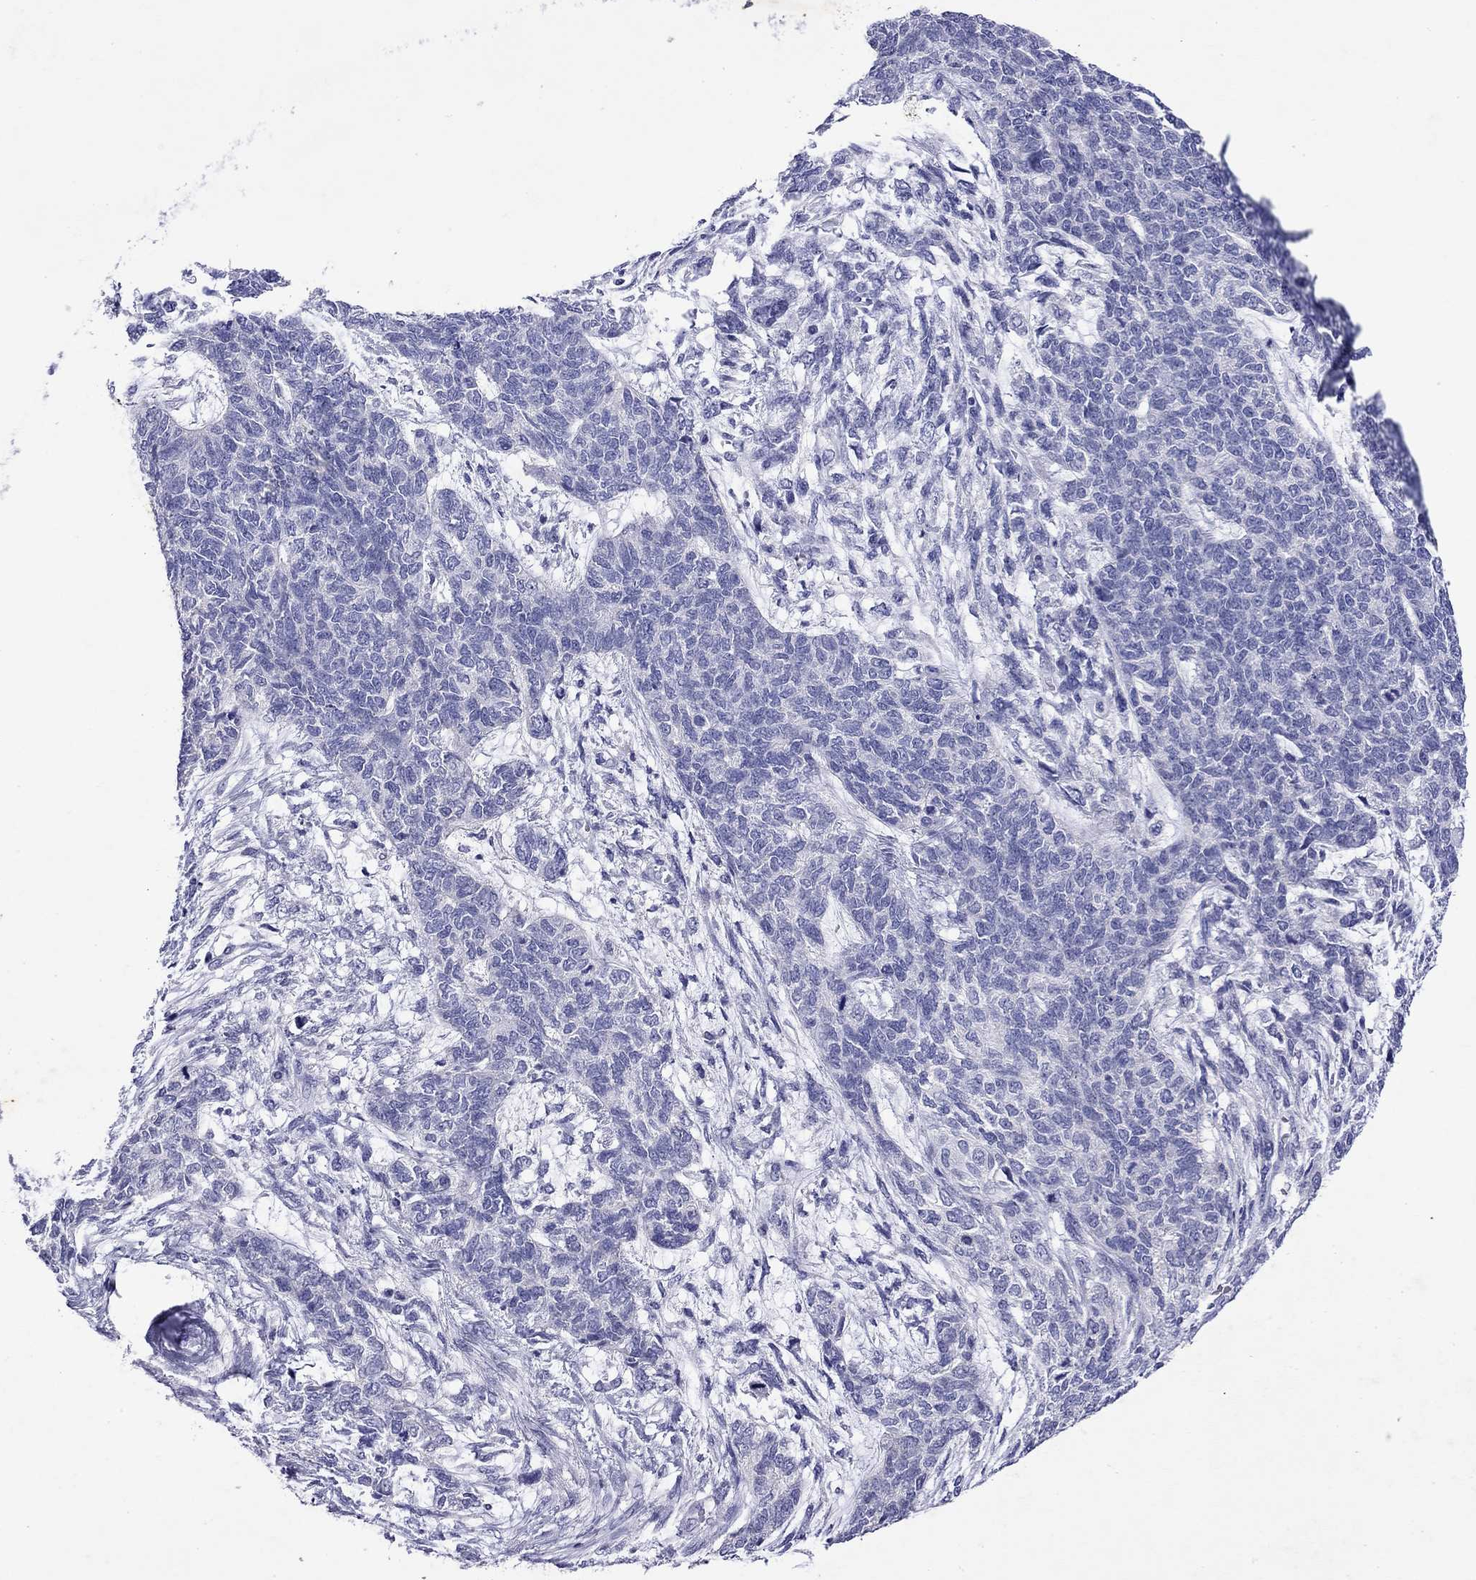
{"staining": {"intensity": "negative", "quantity": "none", "location": "none"}, "tissue": "cervical cancer", "cell_type": "Tumor cells", "image_type": "cancer", "snomed": [{"axis": "morphology", "description": "Squamous cell carcinoma, NOS"}, {"axis": "topography", "description": "Cervix"}], "caption": "Image shows no significant protein expression in tumor cells of squamous cell carcinoma (cervical).", "gene": "GNAT3", "patient": {"sex": "female", "age": 63}}